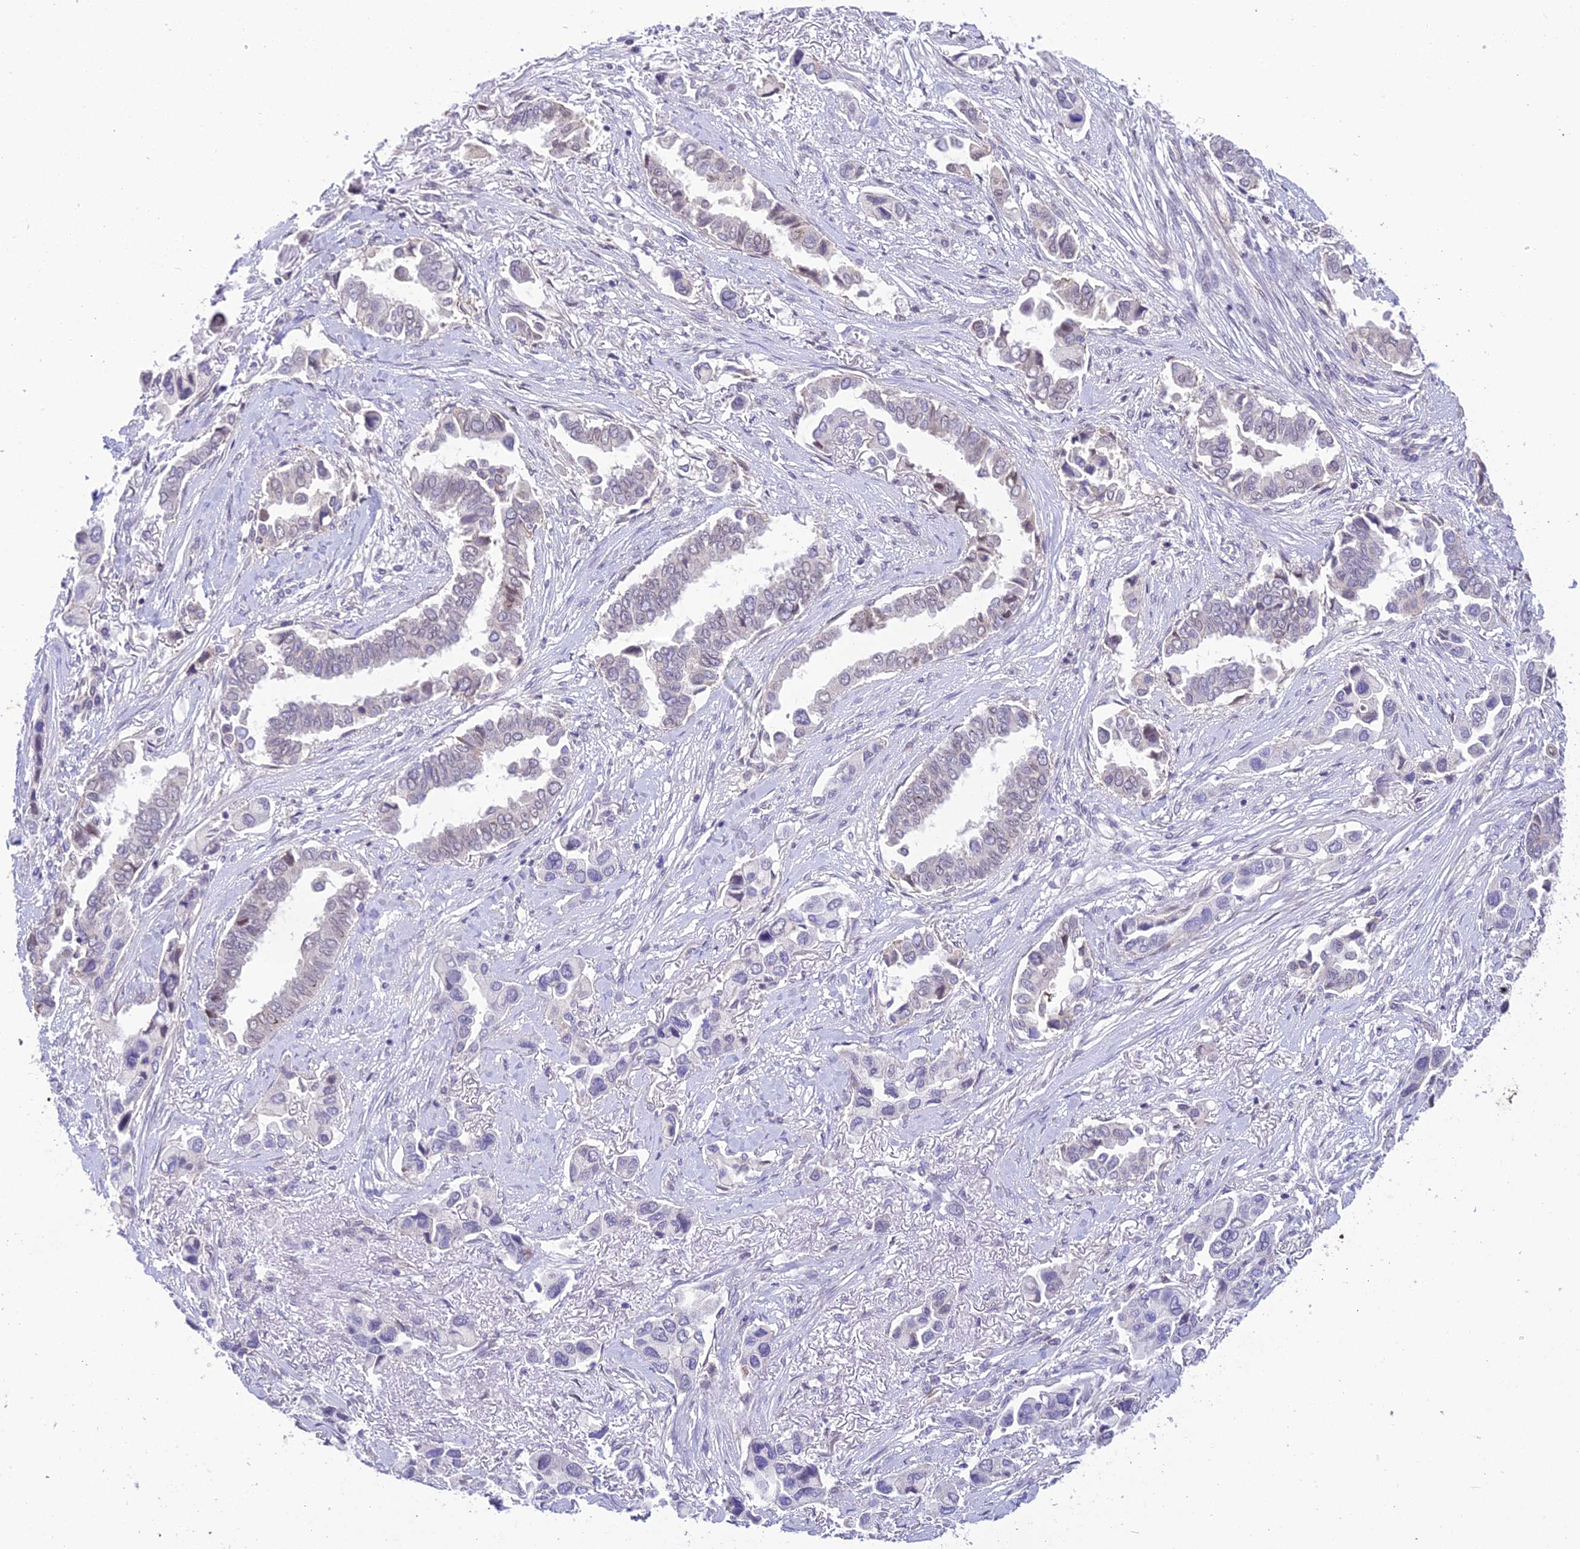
{"staining": {"intensity": "moderate", "quantity": "<25%", "location": "none"}, "tissue": "lung cancer", "cell_type": "Tumor cells", "image_type": "cancer", "snomed": [{"axis": "morphology", "description": "Adenocarcinoma, NOS"}, {"axis": "topography", "description": "Lung"}], "caption": "Tumor cells display low levels of moderate None staining in about <25% of cells in lung adenocarcinoma. The staining was performed using DAB (3,3'-diaminobenzidine) to visualize the protein expression in brown, while the nuclei were stained in blue with hematoxylin (Magnification: 20x).", "gene": "BMT2", "patient": {"sex": "female", "age": 76}}